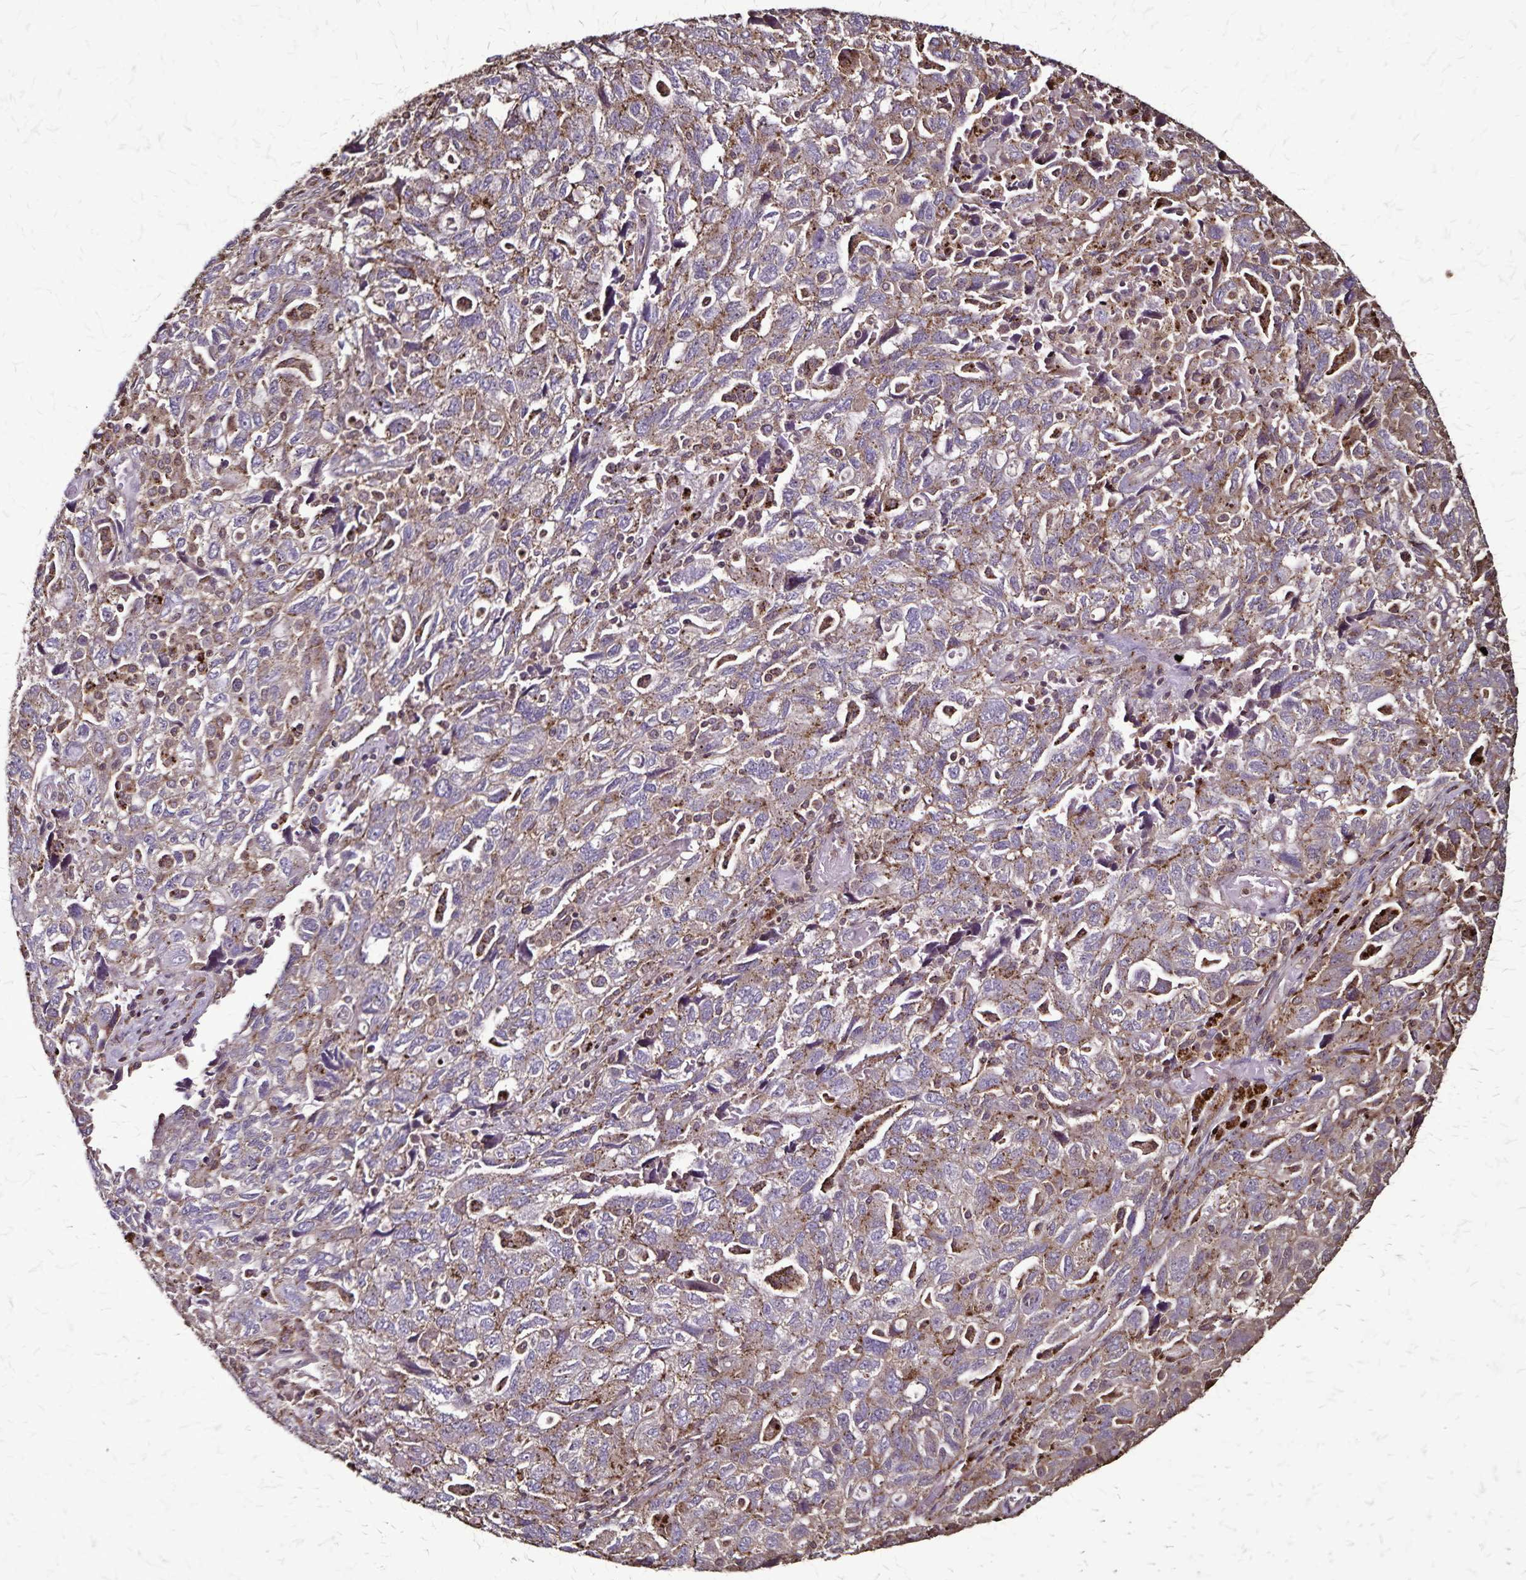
{"staining": {"intensity": "weak", "quantity": "25%-75%", "location": "cytoplasmic/membranous"}, "tissue": "ovarian cancer", "cell_type": "Tumor cells", "image_type": "cancer", "snomed": [{"axis": "morphology", "description": "Carcinoma, NOS"}, {"axis": "morphology", "description": "Cystadenocarcinoma, serous, NOS"}, {"axis": "topography", "description": "Ovary"}], "caption": "The photomicrograph exhibits immunohistochemical staining of carcinoma (ovarian). There is weak cytoplasmic/membranous expression is appreciated in approximately 25%-75% of tumor cells.", "gene": "CHMP1B", "patient": {"sex": "female", "age": 69}}